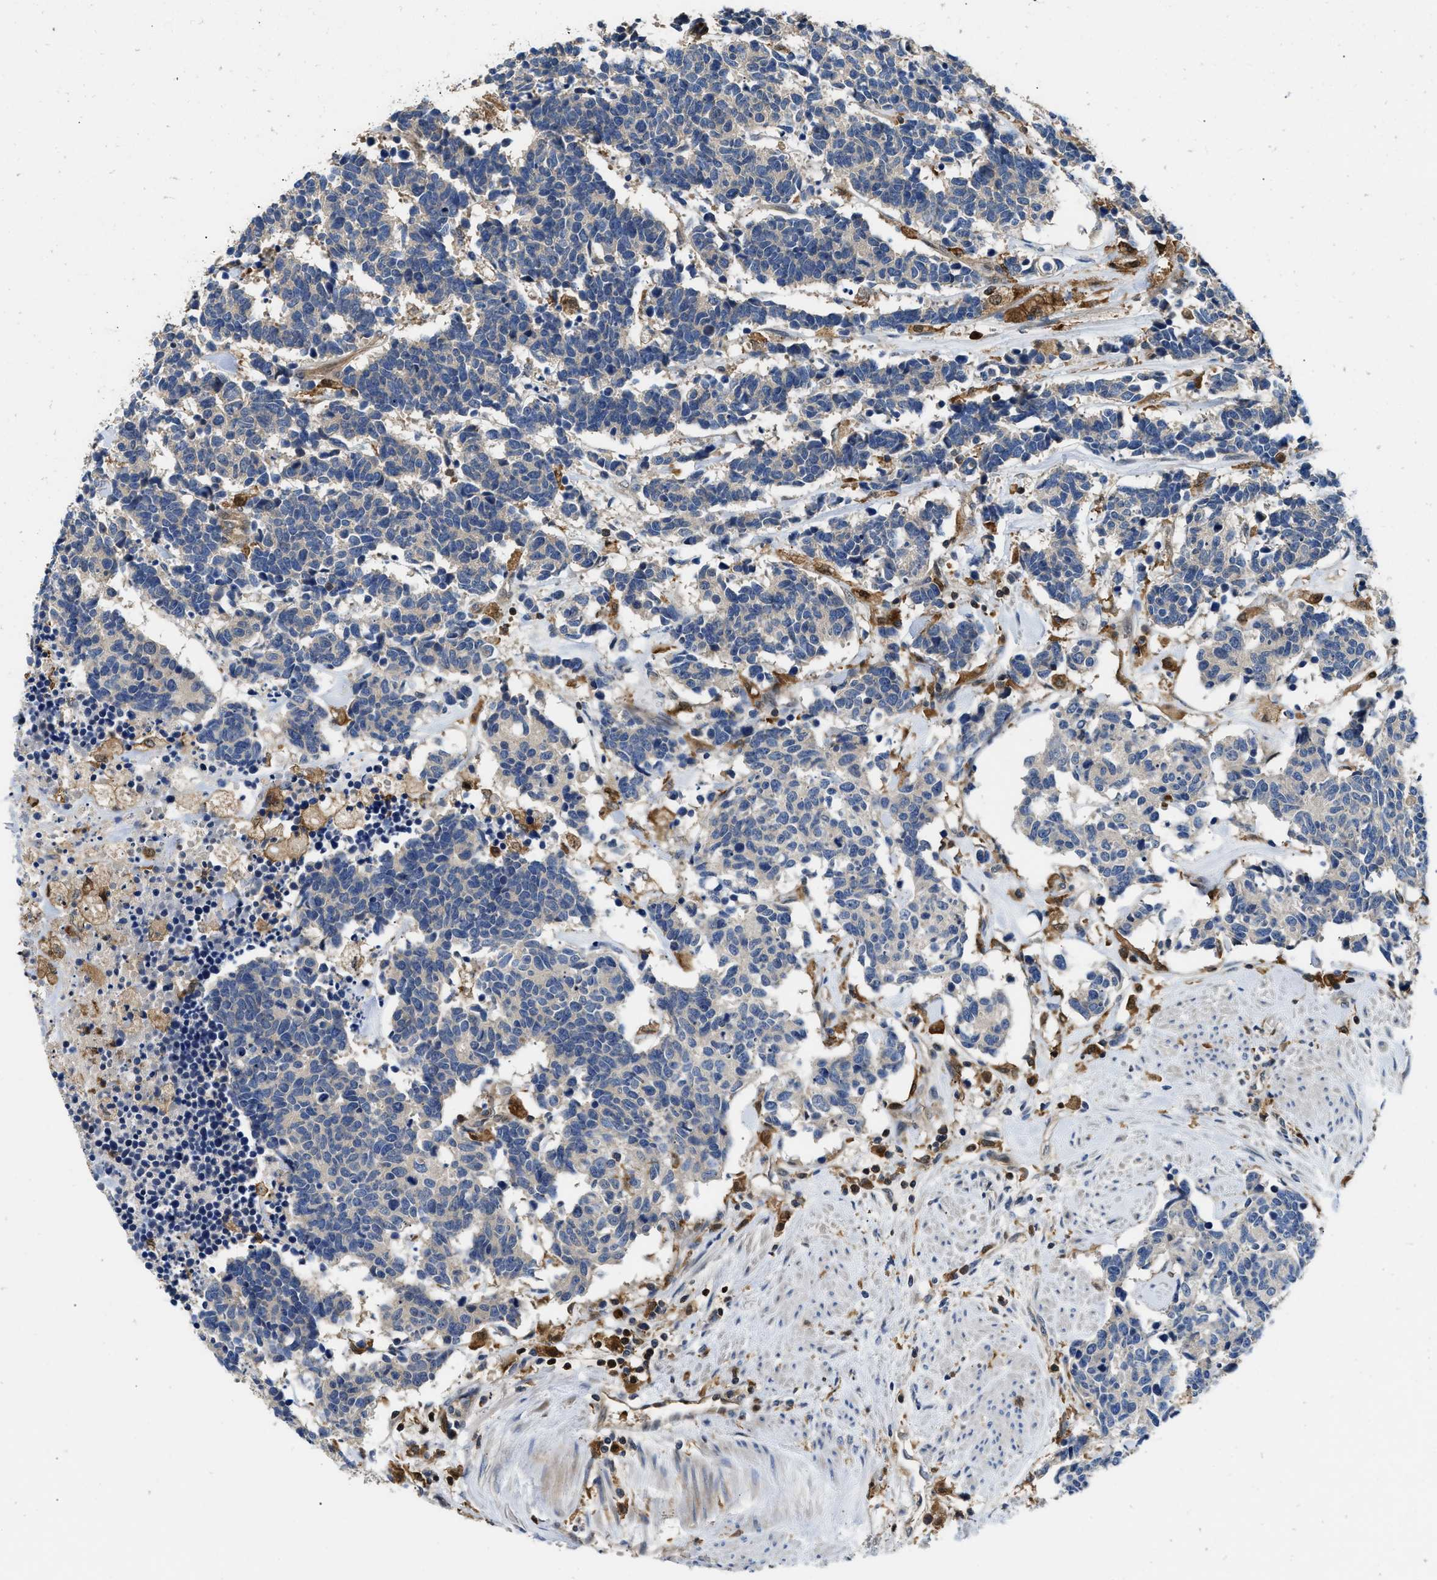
{"staining": {"intensity": "negative", "quantity": "none", "location": "none"}, "tissue": "carcinoid", "cell_type": "Tumor cells", "image_type": "cancer", "snomed": [{"axis": "morphology", "description": "Carcinoma, NOS"}, {"axis": "morphology", "description": "Carcinoid, malignant, NOS"}, {"axis": "topography", "description": "Urinary bladder"}], "caption": "An image of carcinoma stained for a protein exhibits no brown staining in tumor cells. (DAB immunohistochemistry (IHC), high magnification).", "gene": "OSTF1", "patient": {"sex": "male", "age": 57}}